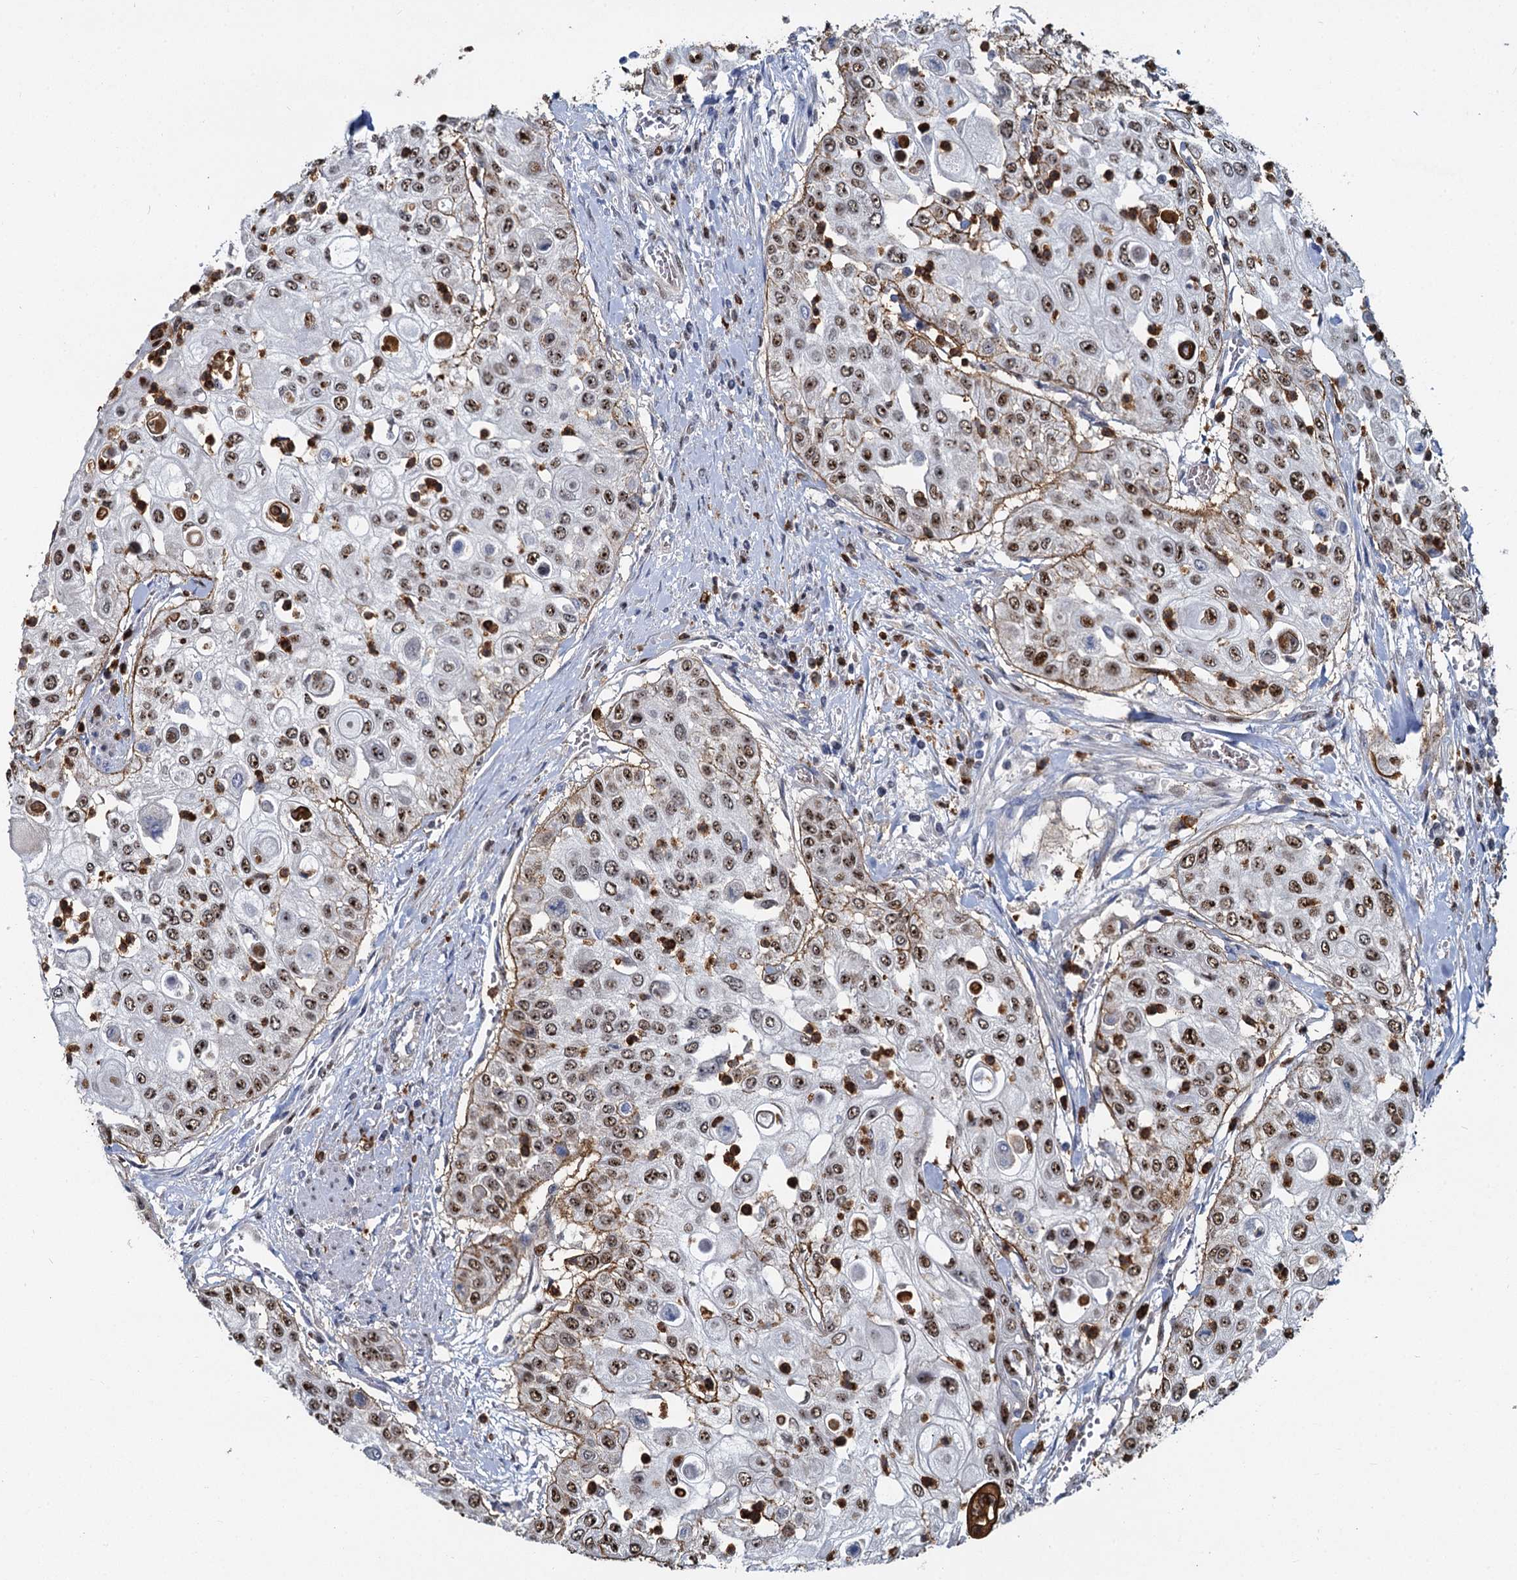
{"staining": {"intensity": "moderate", "quantity": ">75%", "location": "nuclear"}, "tissue": "urothelial cancer", "cell_type": "Tumor cells", "image_type": "cancer", "snomed": [{"axis": "morphology", "description": "Urothelial carcinoma, High grade"}, {"axis": "topography", "description": "Urinary bladder"}], "caption": "Immunohistochemistry staining of urothelial cancer, which exhibits medium levels of moderate nuclear expression in approximately >75% of tumor cells indicating moderate nuclear protein positivity. The staining was performed using DAB (3,3'-diaminobenzidine) (brown) for protein detection and nuclei were counterstained in hematoxylin (blue).", "gene": "ANKRD49", "patient": {"sex": "female", "age": 79}}